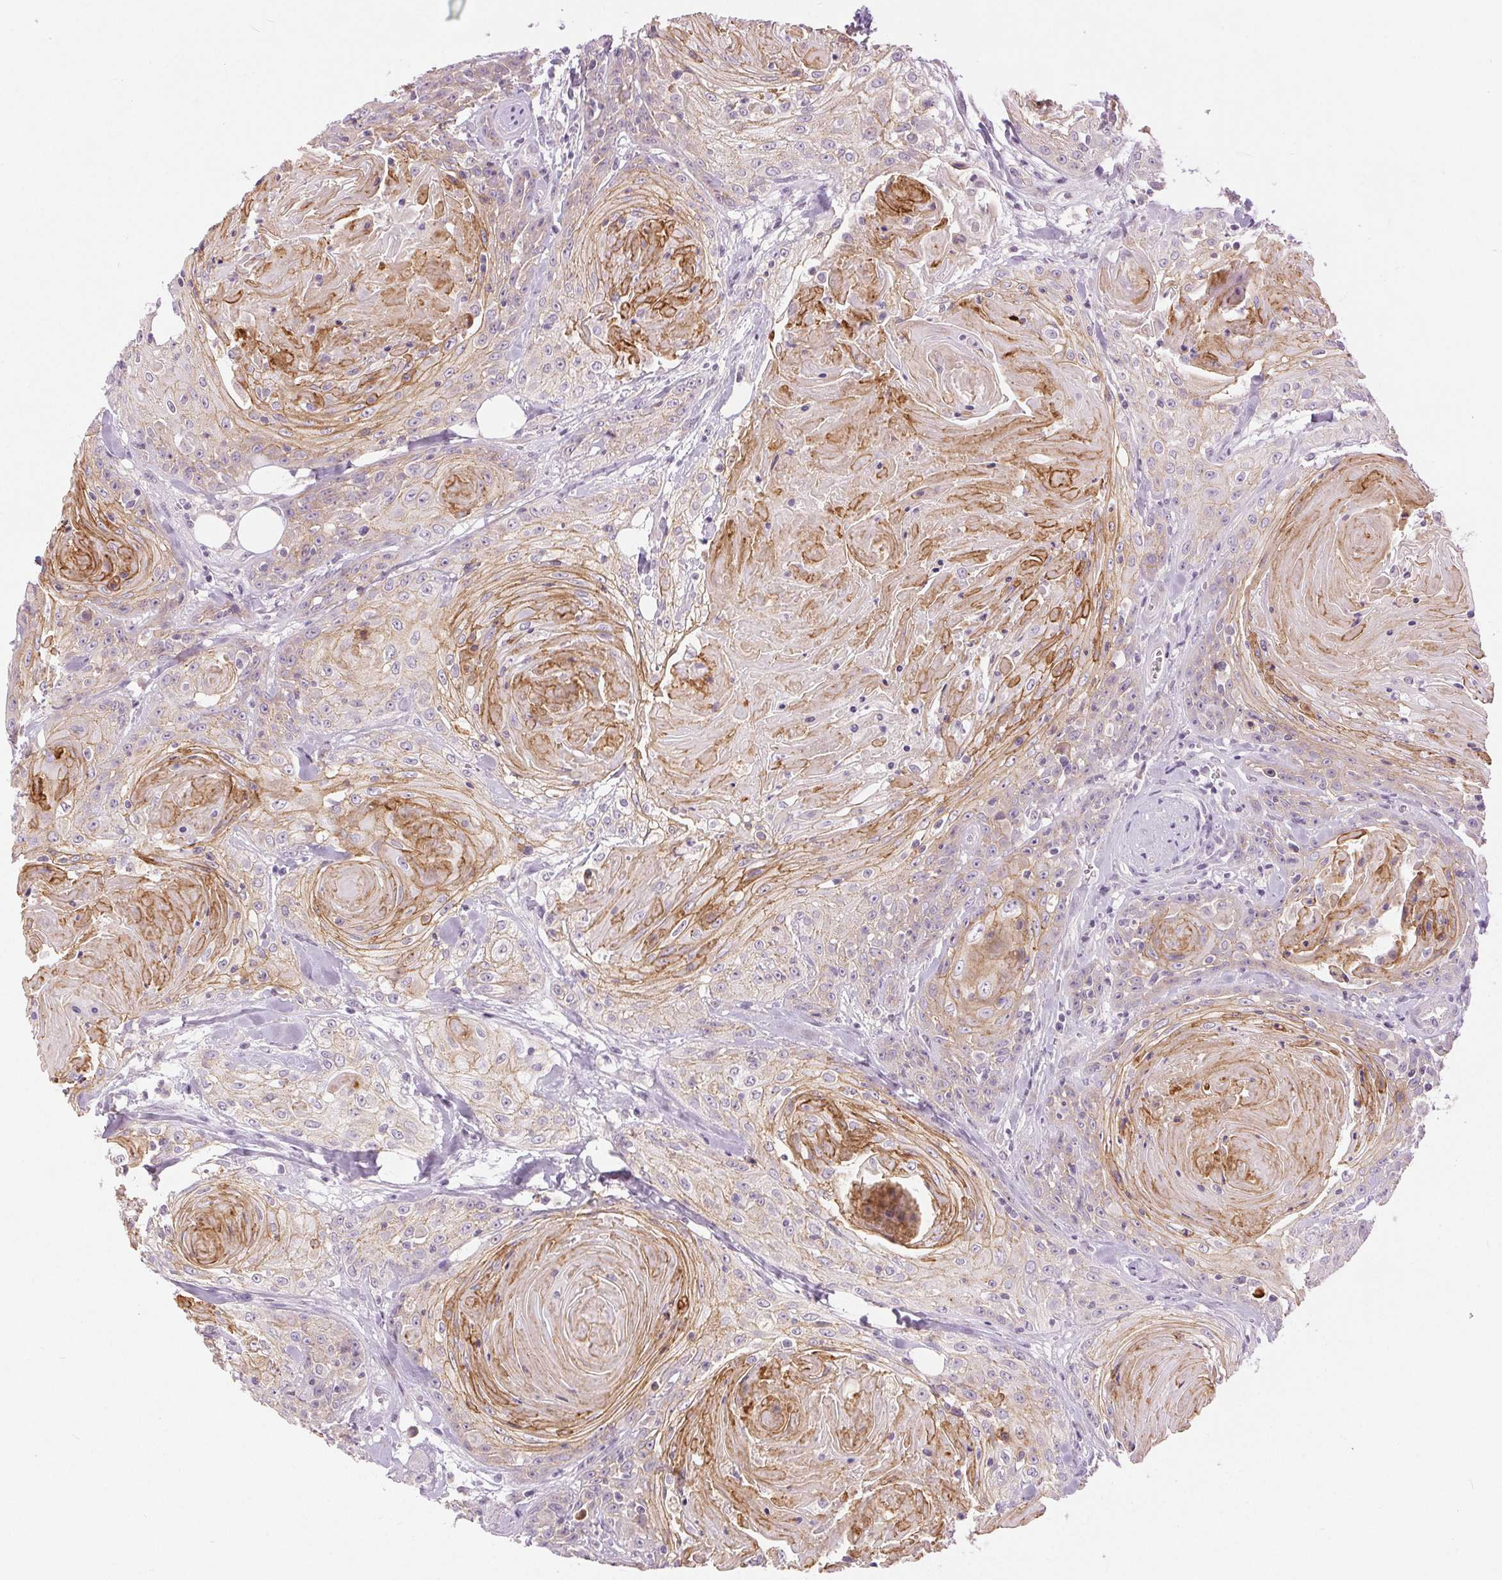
{"staining": {"intensity": "moderate", "quantity": "<25%", "location": "cytoplasmic/membranous"}, "tissue": "head and neck cancer", "cell_type": "Tumor cells", "image_type": "cancer", "snomed": [{"axis": "morphology", "description": "Squamous cell carcinoma, NOS"}, {"axis": "topography", "description": "Head-Neck"}], "caption": "DAB immunohistochemical staining of head and neck cancer reveals moderate cytoplasmic/membranous protein staining in approximately <25% of tumor cells.", "gene": "DSG3", "patient": {"sex": "female", "age": 84}}